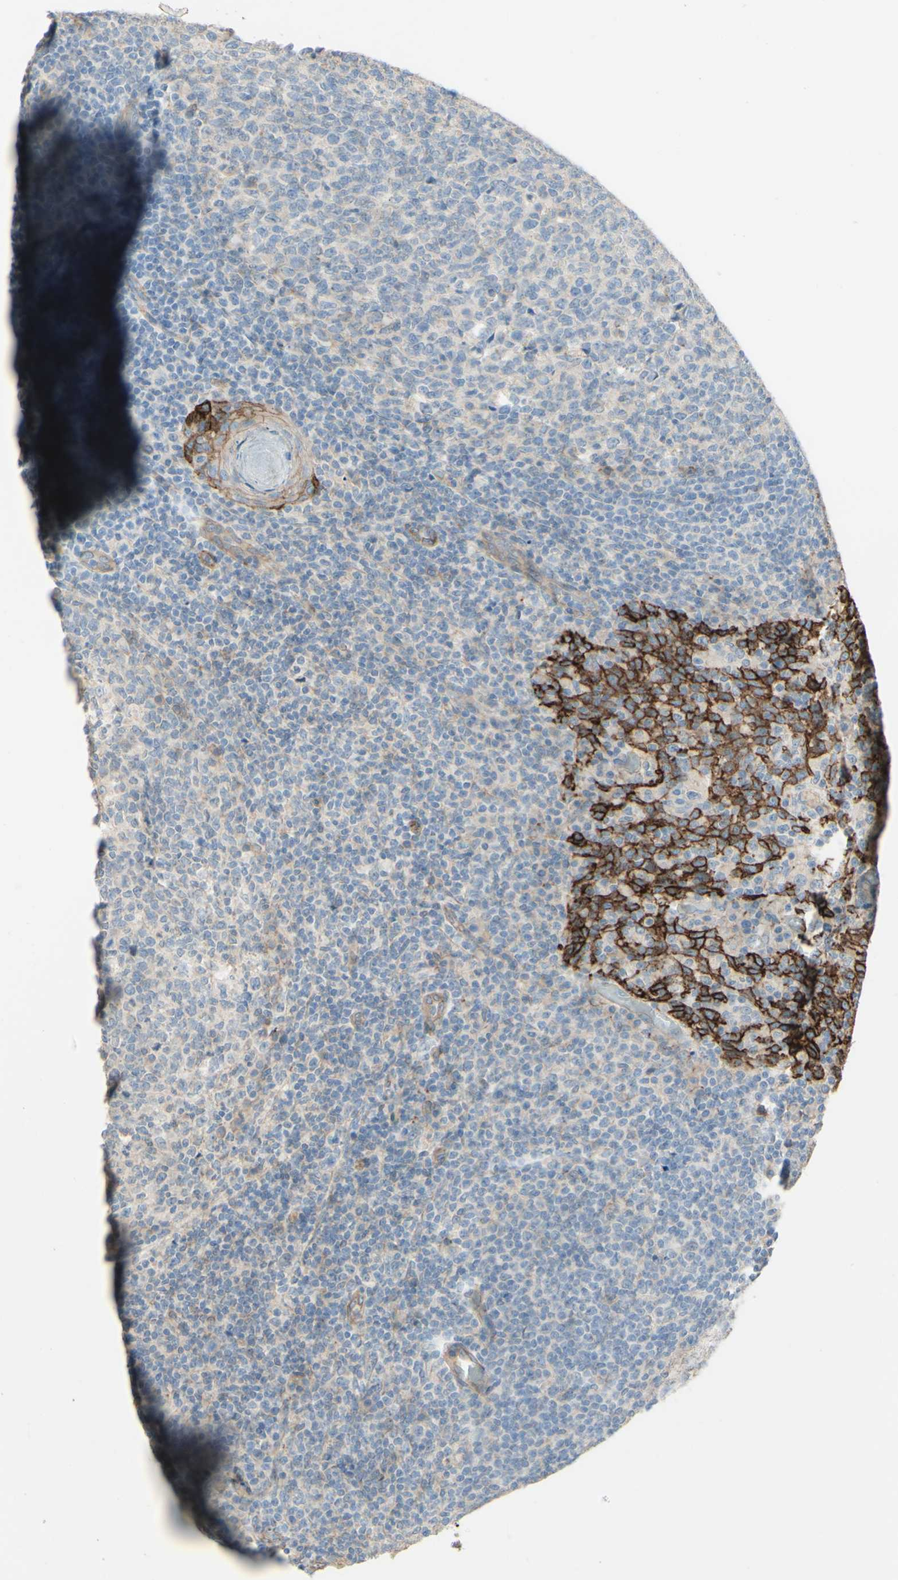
{"staining": {"intensity": "negative", "quantity": "none", "location": "none"}, "tissue": "tonsil", "cell_type": "Germinal center cells", "image_type": "normal", "snomed": [{"axis": "morphology", "description": "Normal tissue, NOS"}, {"axis": "topography", "description": "Tonsil"}], "caption": "Micrograph shows no significant protein staining in germinal center cells of normal tonsil.", "gene": "RNF149", "patient": {"sex": "female", "age": 19}}